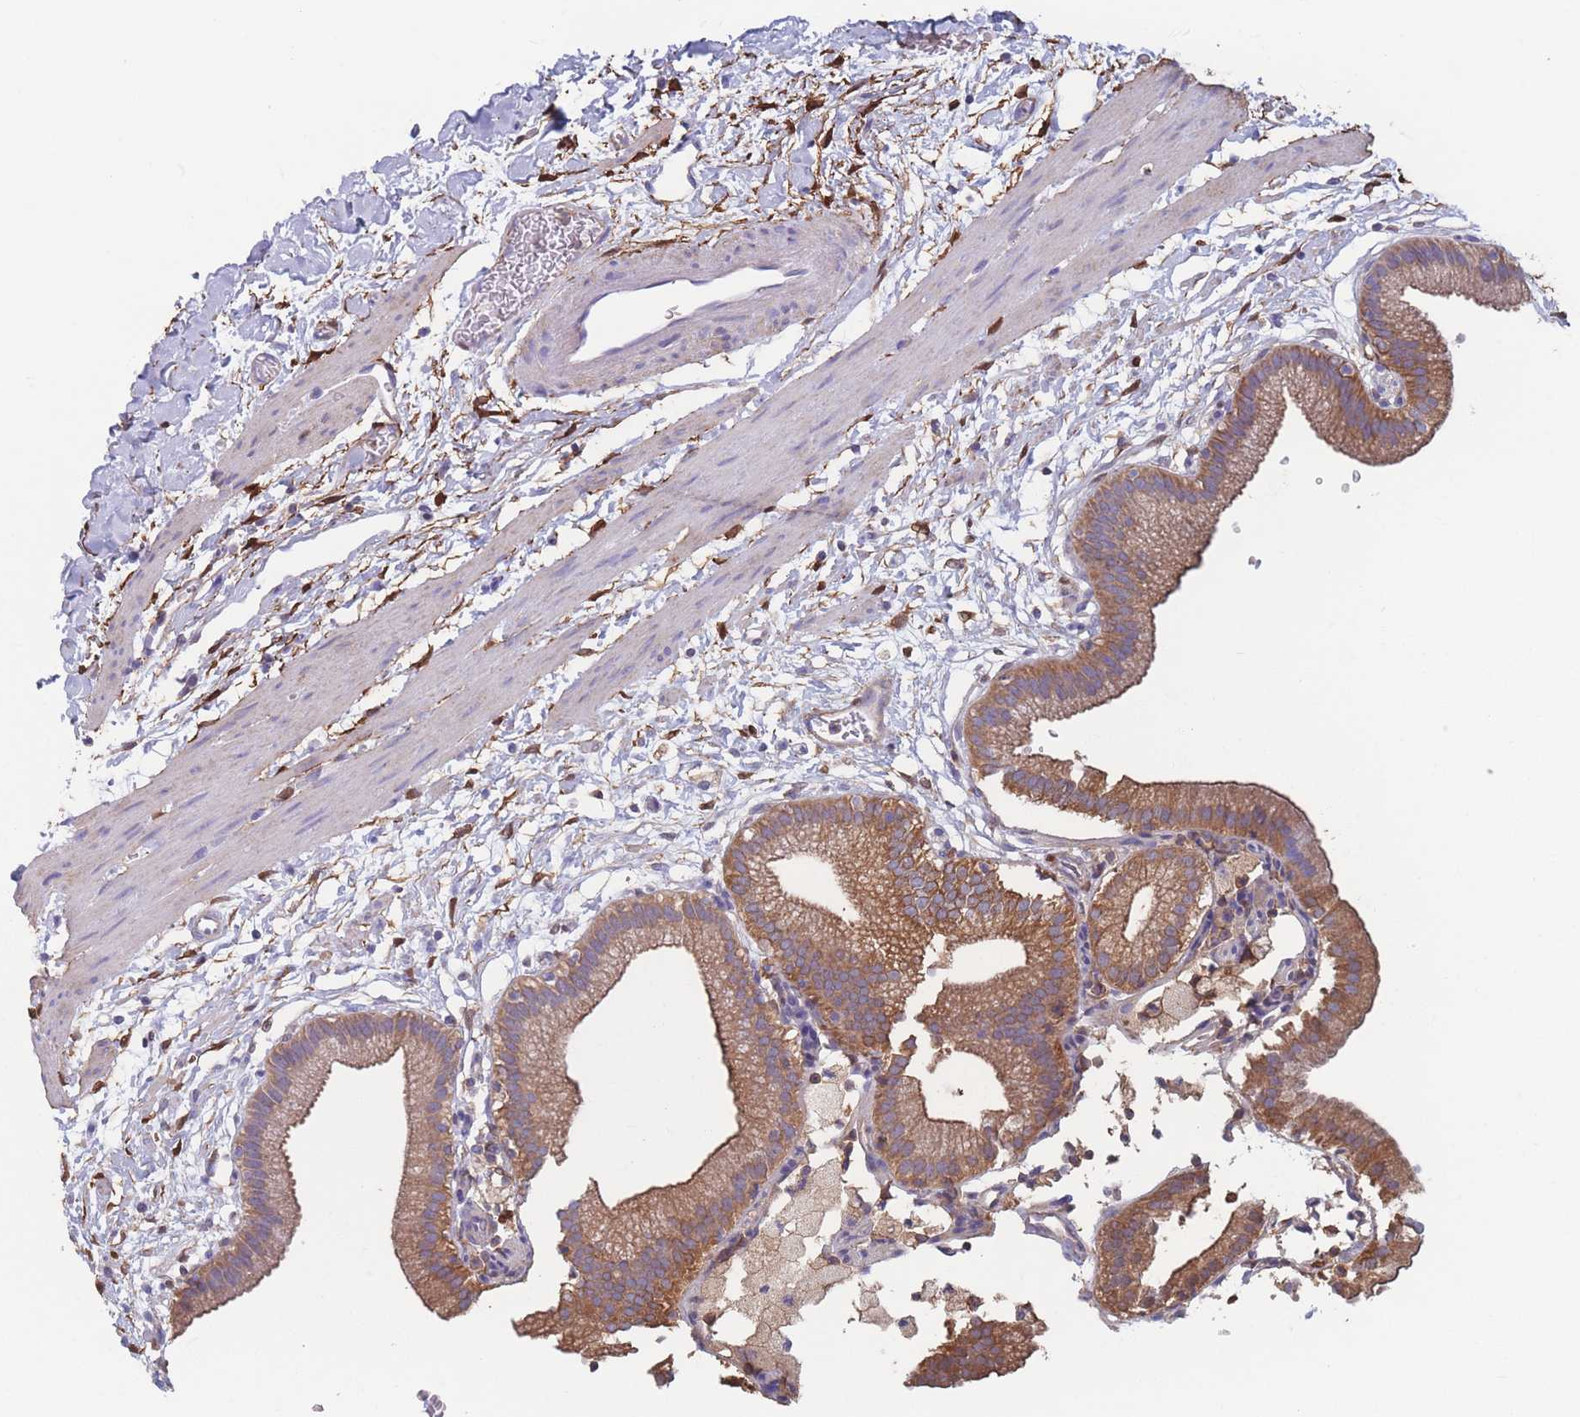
{"staining": {"intensity": "moderate", "quantity": ">75%", "location": "cytoplasmic/membranous"}, "tissue": "gallbladder", "cell_type": "Glandular cells", "image_type": "normal", "snomed": [{"axis": "morphology", "description": "Normal tissue, NOS"}, {"axis": "topography", "description": "Gallbladder"}], "caption": "An immunohistochemistry image of normal tissue is shown. Protein staining in brown labels moderate cytoplasmic/membranous positivity in gallbladder within glandular cells. The staining was performed using DAB, with brown indicating positive protein expression. Nuclei are stained blue with hematoxylin.", "gene": "ADH1A", "patient": {"sex": "male", "age": 55}}